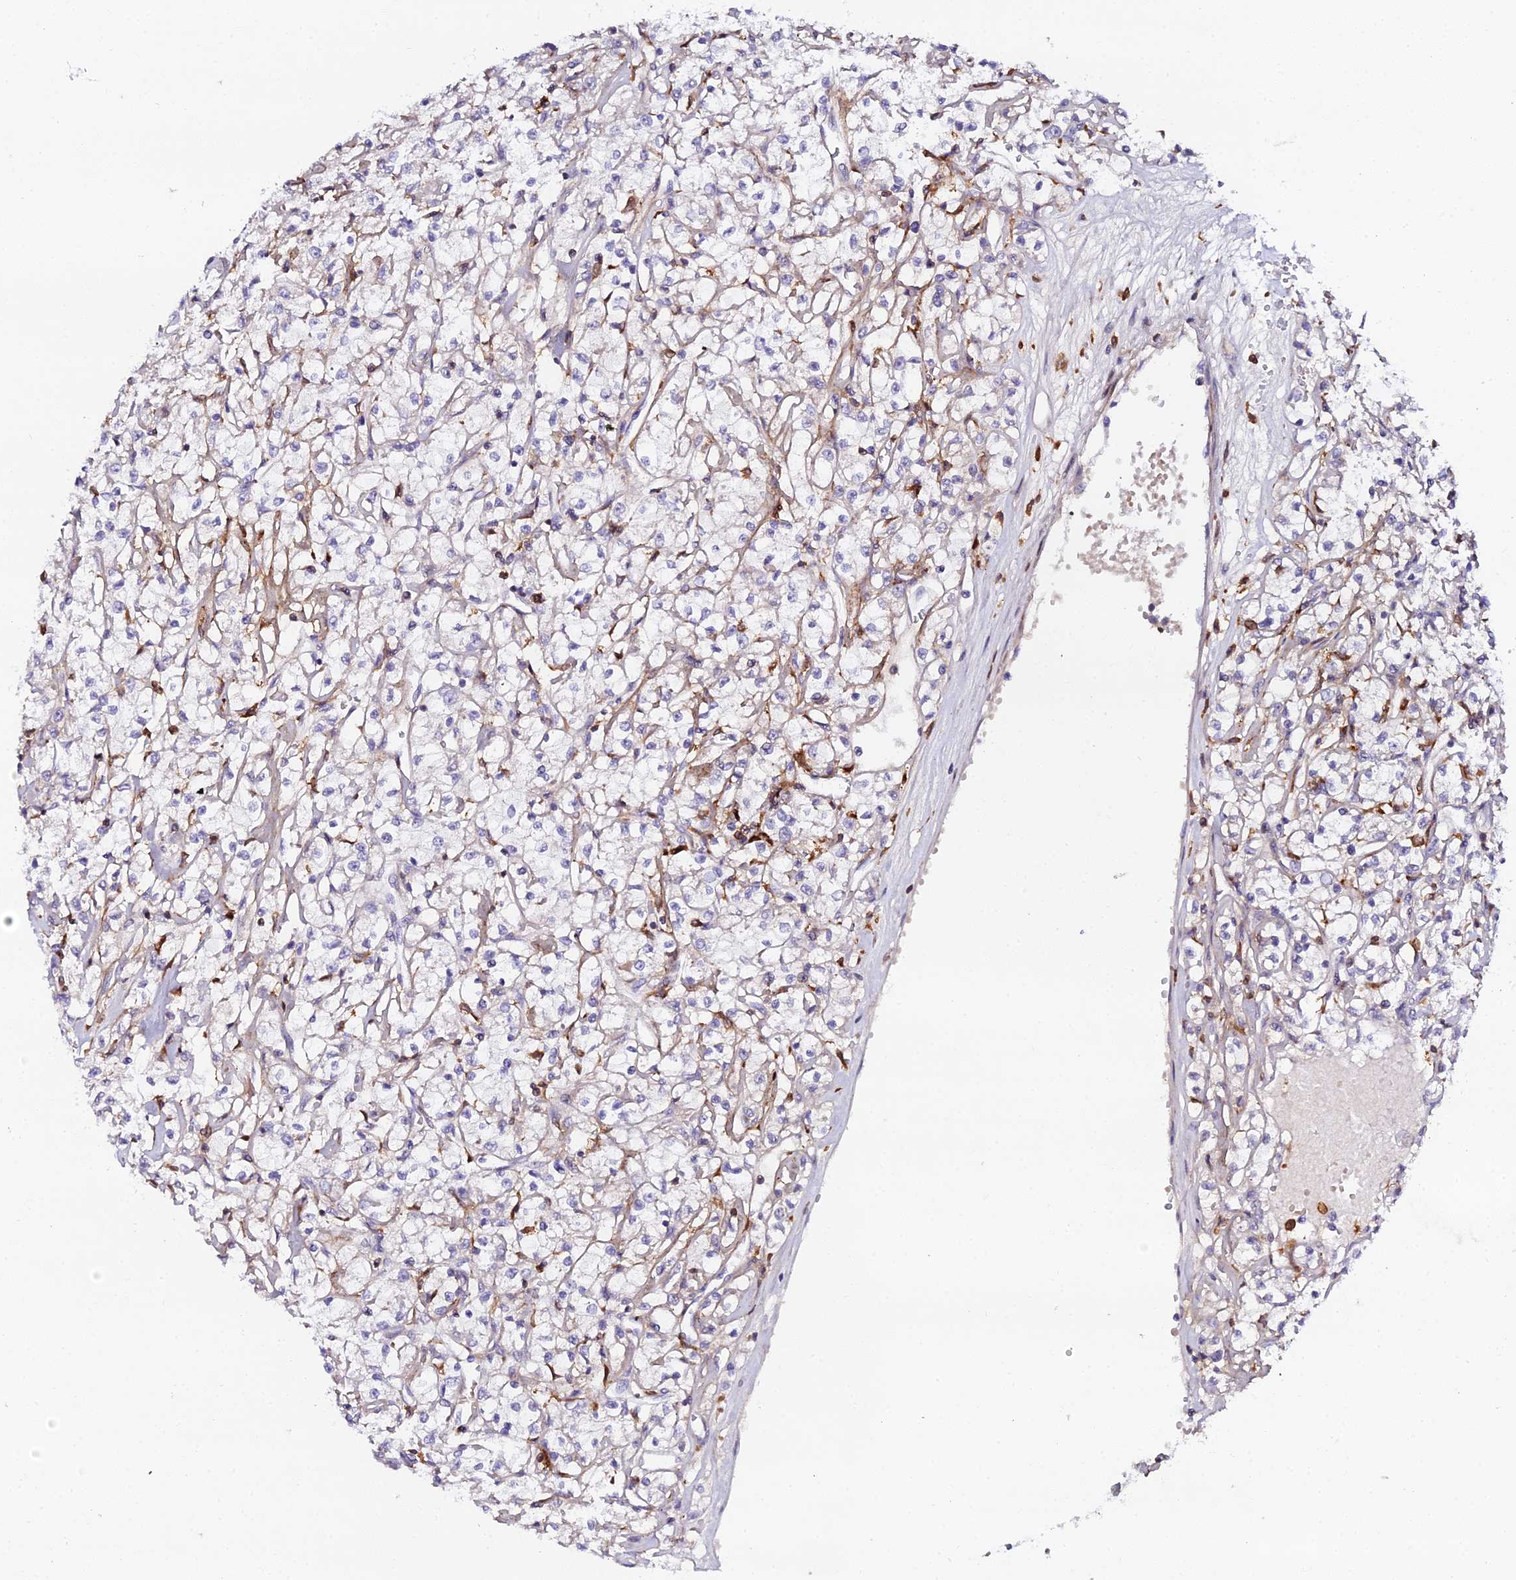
{"staining": {"intensity": "negative", "quantity": "none", "location": "none"}, "tissue": "renal cancer", "cell_type": "Tumor cells", "image_type": "cancer", "snomed": [{"axis": "morphology", "description": "Adenocarcinoma, NOS"}, {"axis": "topography", "description": "Kidney"}], "caption": "A high-resolution photomicrograph shows immunohistochemistry (IHC) staining of adenocarcinoma (renal), which displays no significant positivity in tumor cells.", "gene": "IL4I1", "patient": {"sex": "female", "age": 59}}